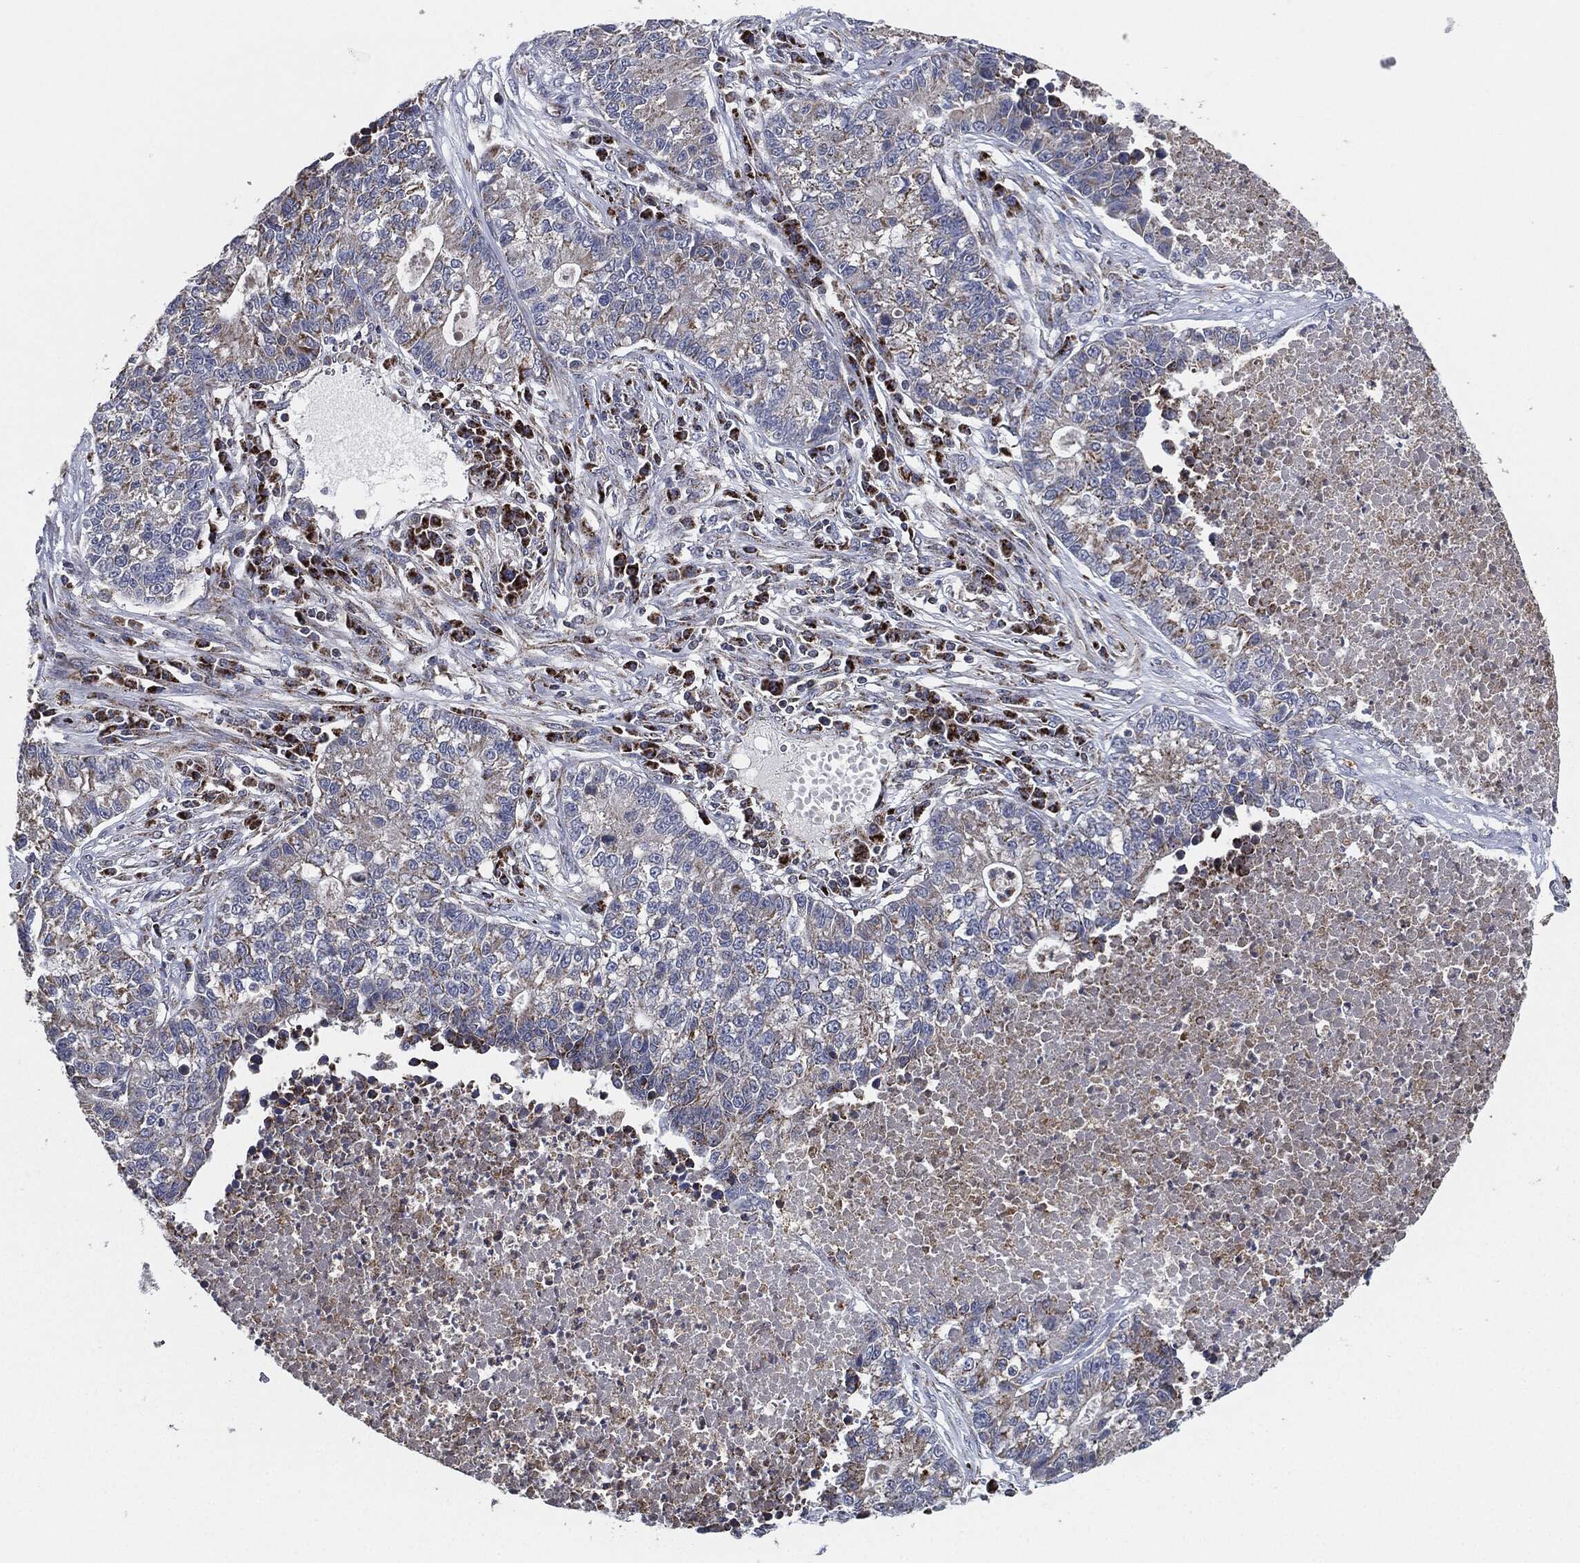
{"staining": {"intensity": "weak", "quantity": "<25%", "location": "cytoplasmic/membranous"}, "tissue": "lung cancer", "cell_type": "Tumor cells", "image_type": "cancer", "snomed": [{"axis": "morphology", "description": "Adenocarcinoma, NOS"}, {"axis": "topography", "description": "Lung"}], "caption": "DAB immunohistochemical staining of lung cancer reveals no significant expression in tumor cells.", "gene": "NDUFV2", "patient": {"sex": "male", "age": 57}}